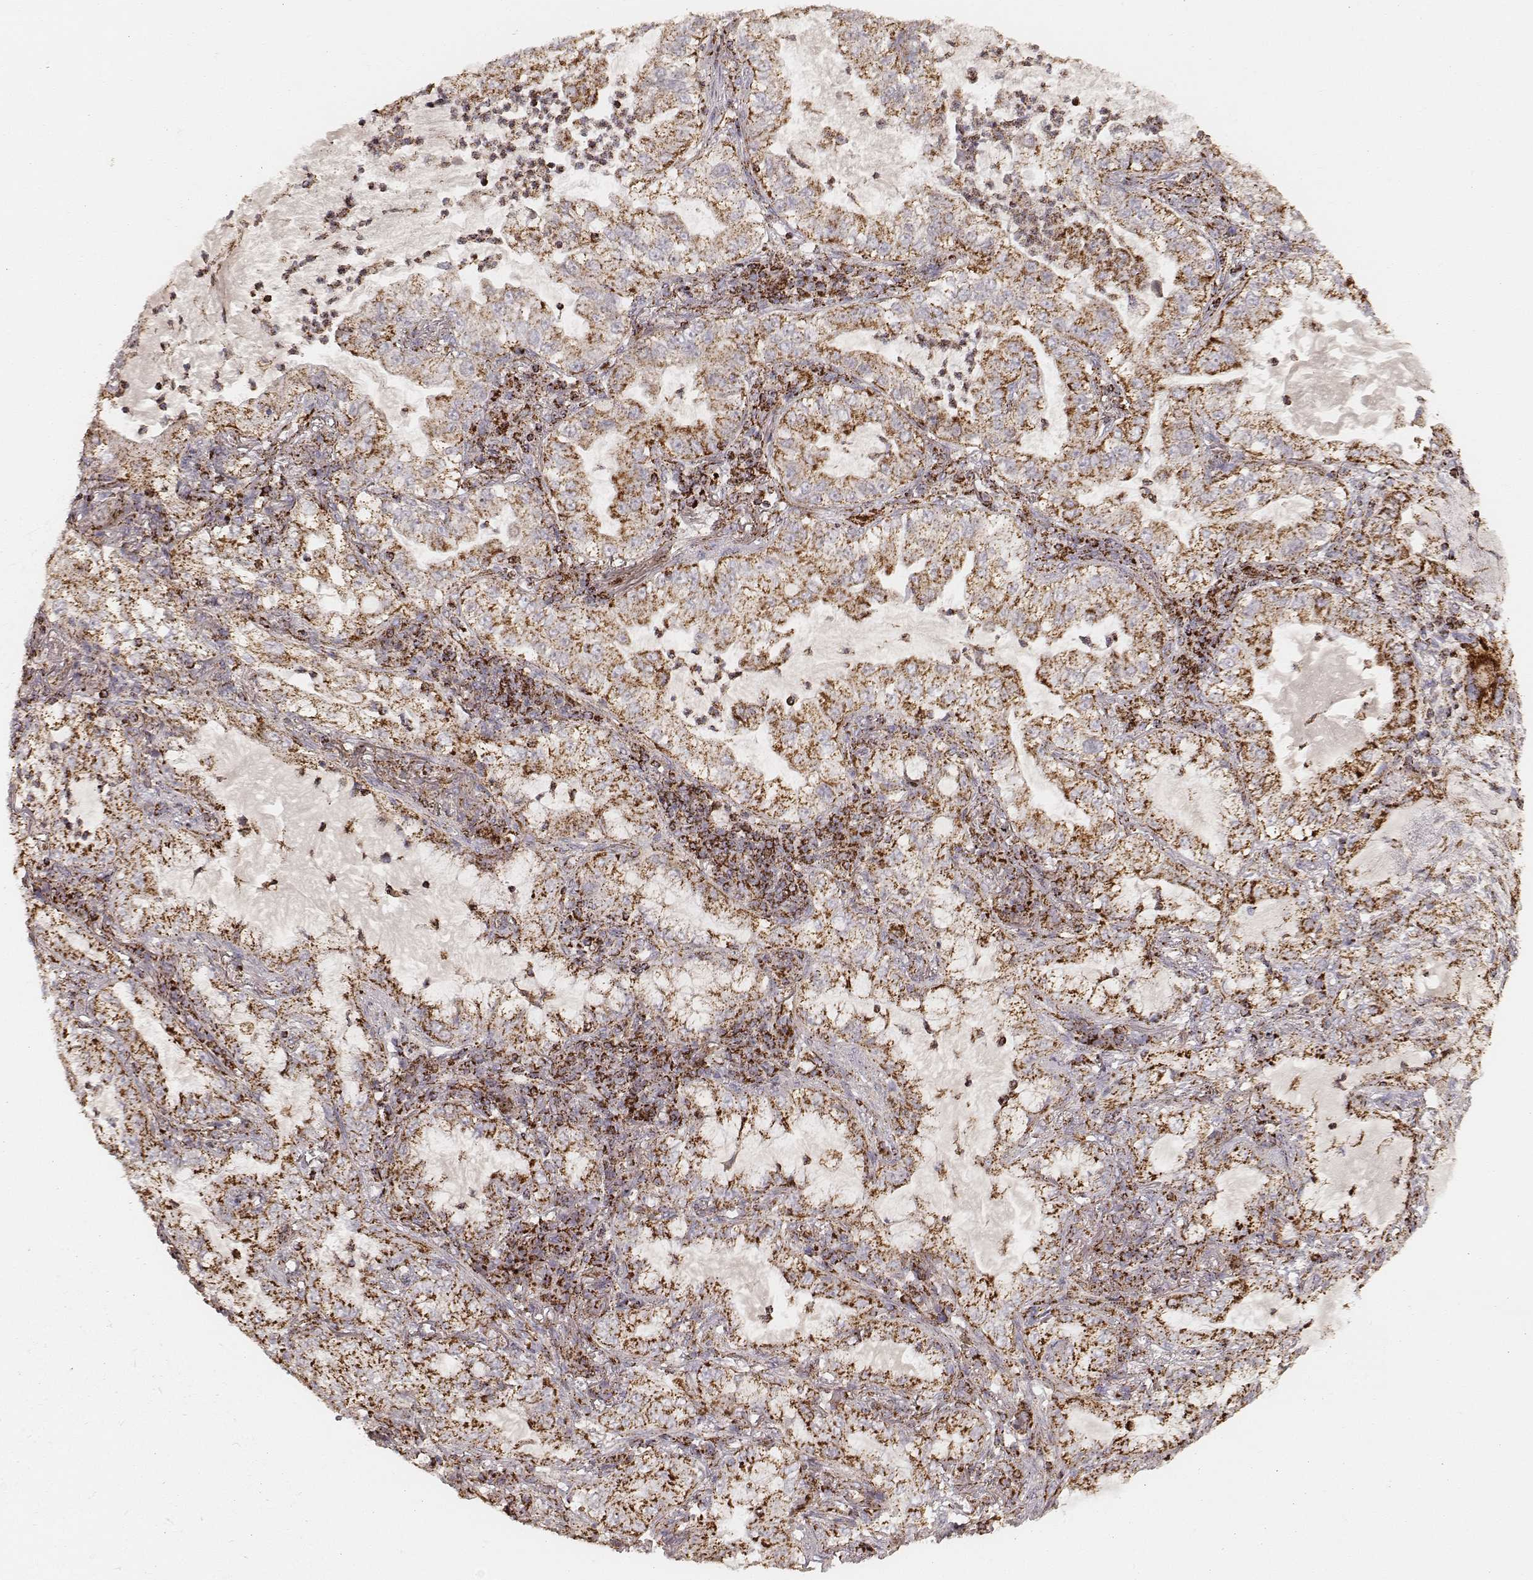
{"staining": {"intensity": "strong", "quantity": ">75%", "location": "cytoplasmic/membranous"}, "tissue": "lung cancer", "cell_type": "Tumor cells", "image_type": "cancer", "snomed": [{"axis": "morphology", "description": "Adenocarcinoma, NOS"}, {"axis": "topography", "description": "Lung"}], "caption": "This photomicrograph shows lung cancer stained with immunohistochemistry (IHC) to label a protein in brown. The cytoplasmic/membranous of tumor cells show strong positivity for the protein. Nuclei are counter-stained blue.", "gene": "CS", "patient": {"sex": "female", "age": 73}}